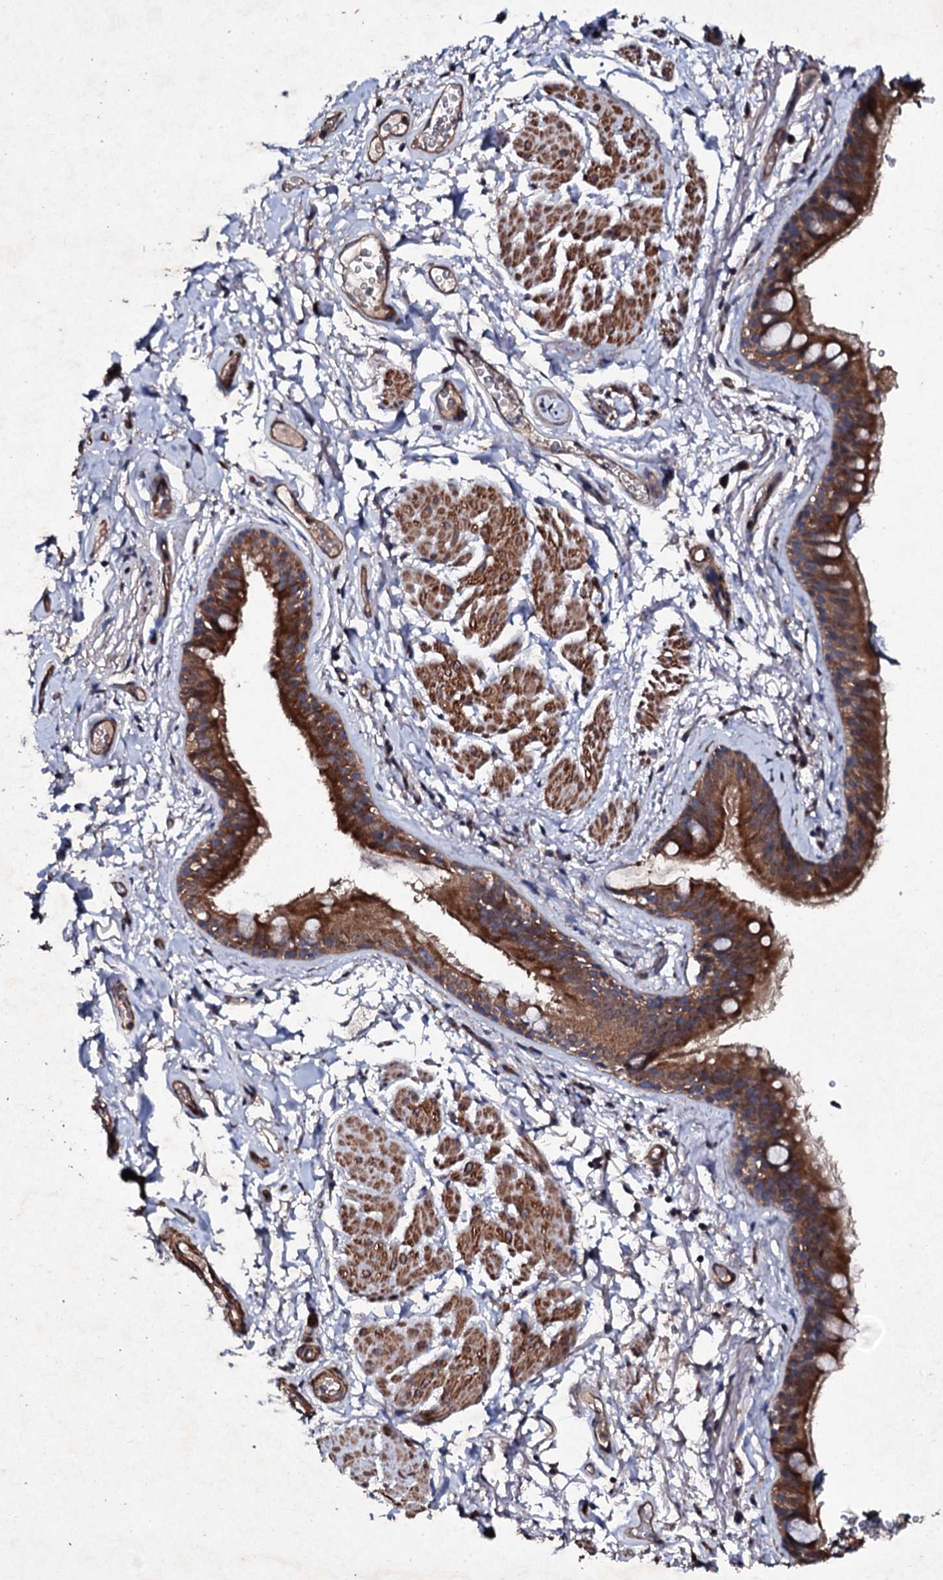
{"staining": {"intensity": "moderate", "quantity": ">75%", "location": "cytoplasmic/membranous"}, "tissue": "bronchus", "cell_type": "Respiratory epithelial cells", "image_type": "normal", "snomed": [{"axis": "morphology", "description": "Normal tissue, NOS"}, {"axis": "topography", "description": "Cartilage tissue"}], "caption": "This micrograph demonstrates IHC staining of unremarkable bronchus, with medium moderate cytoplasmic/membranous expression in about >75% of respiratory epithelial cells.", "gene": "MOCOS", "patient": {"sex": "male", "age": 63}}